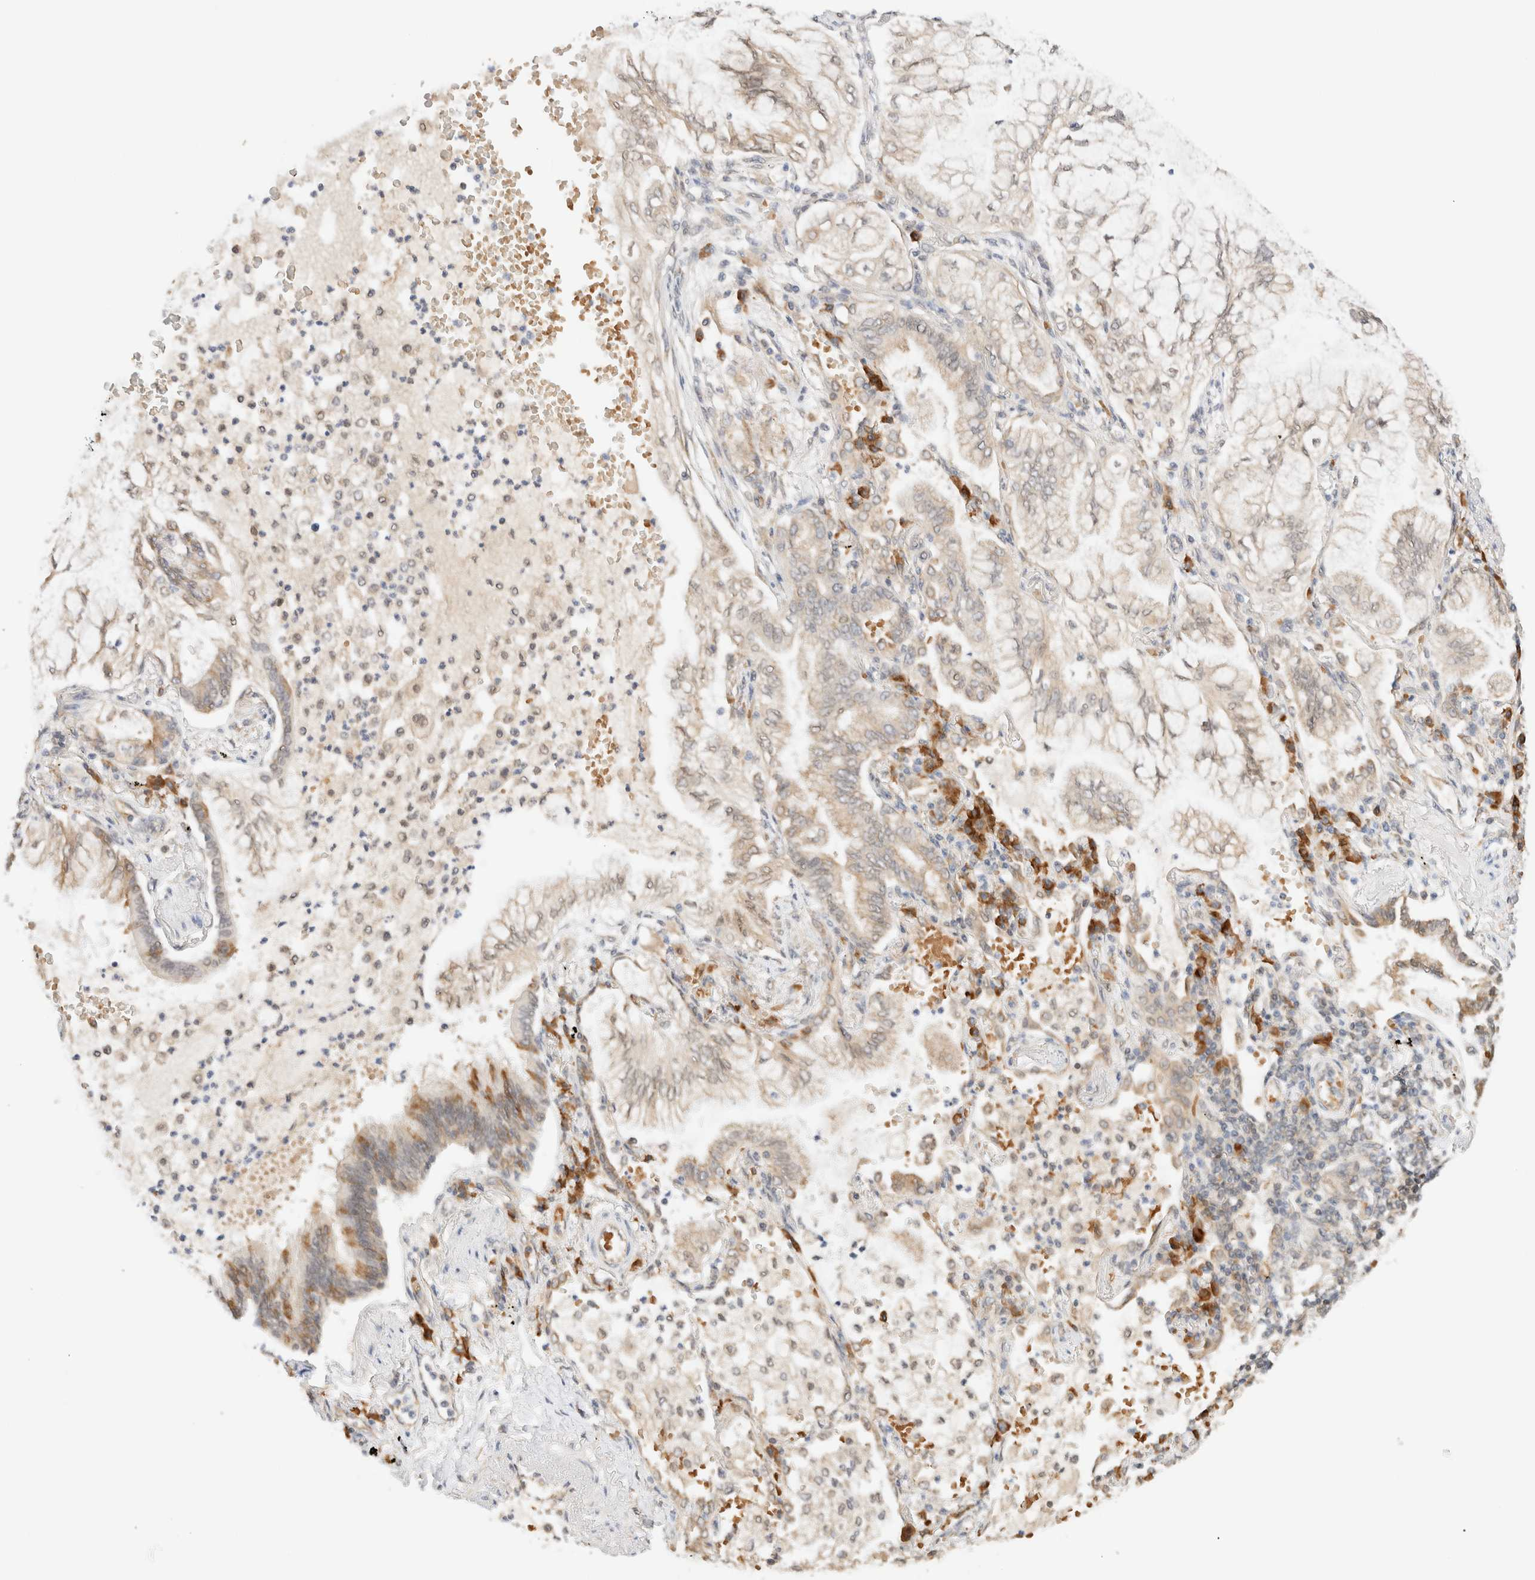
{"staining": {"intensity": "moderate", "quantity": "<25%", "location": "cytoplasmic/membranous"}, "tissue": "lung cancer", "cell_type": "Tumor cells", "image_type": "cancer", "snomed": [{"axis": "morphology", "description": "Adenocarcinoma, NOS"}, {"axis": "topography", "description": "Lung"}], "caption": "Immunohistochemistry (IHC) (DAB (3,3'-diaminobenzidine)) staining of lung cancer (adenocarcinoma) exhibits moderate cytoplasmic/membranous protein expression in approximately <25% of tumor cells.", "gene": "SYVN1", "patient": {"sex": "female", "age": 70}}